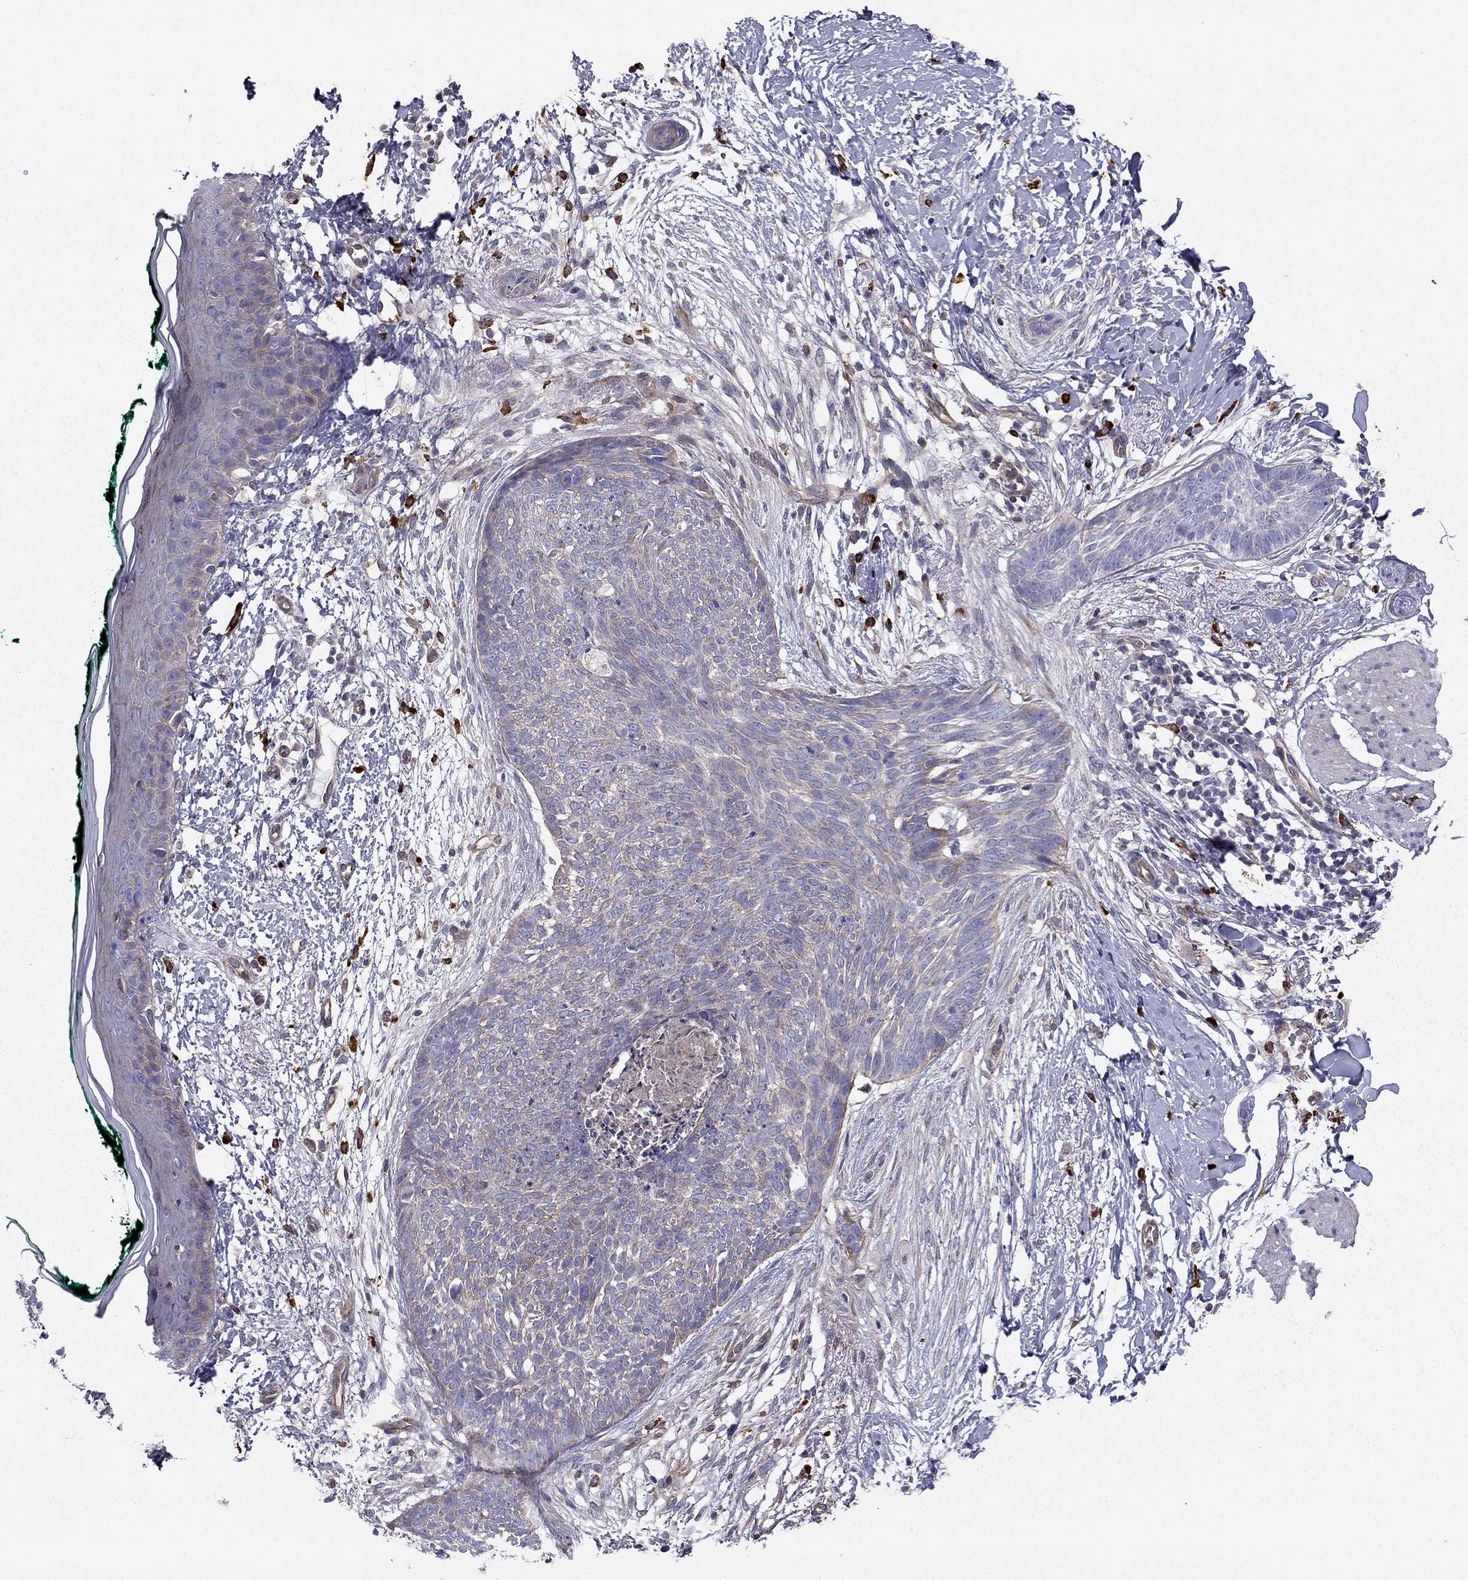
{"staining": {"intensity": "weak", "quantity": "25%-75%", "location": "cytoplasmic/membranous"}, "tissue": "skin cancer", "cell_type": "Tumor cells", "image_type": "cancer", "snomed": [{"axis": "morphology", "description": "Normal tissue, NOS"}, {"axis": "morphology", "description": "Basal cell carcinoma"}, {"axis": "topography", "description": "Skin"}], "caption": "There is low levels of weak cytoplasmic/membranous expression in tumor cells of basal cell carcinoma (skin), as demonstrated by immunohistochemical staining (brown color).", "gene": "ENOX1", "patient": {"sex": "male", "age": 84}}